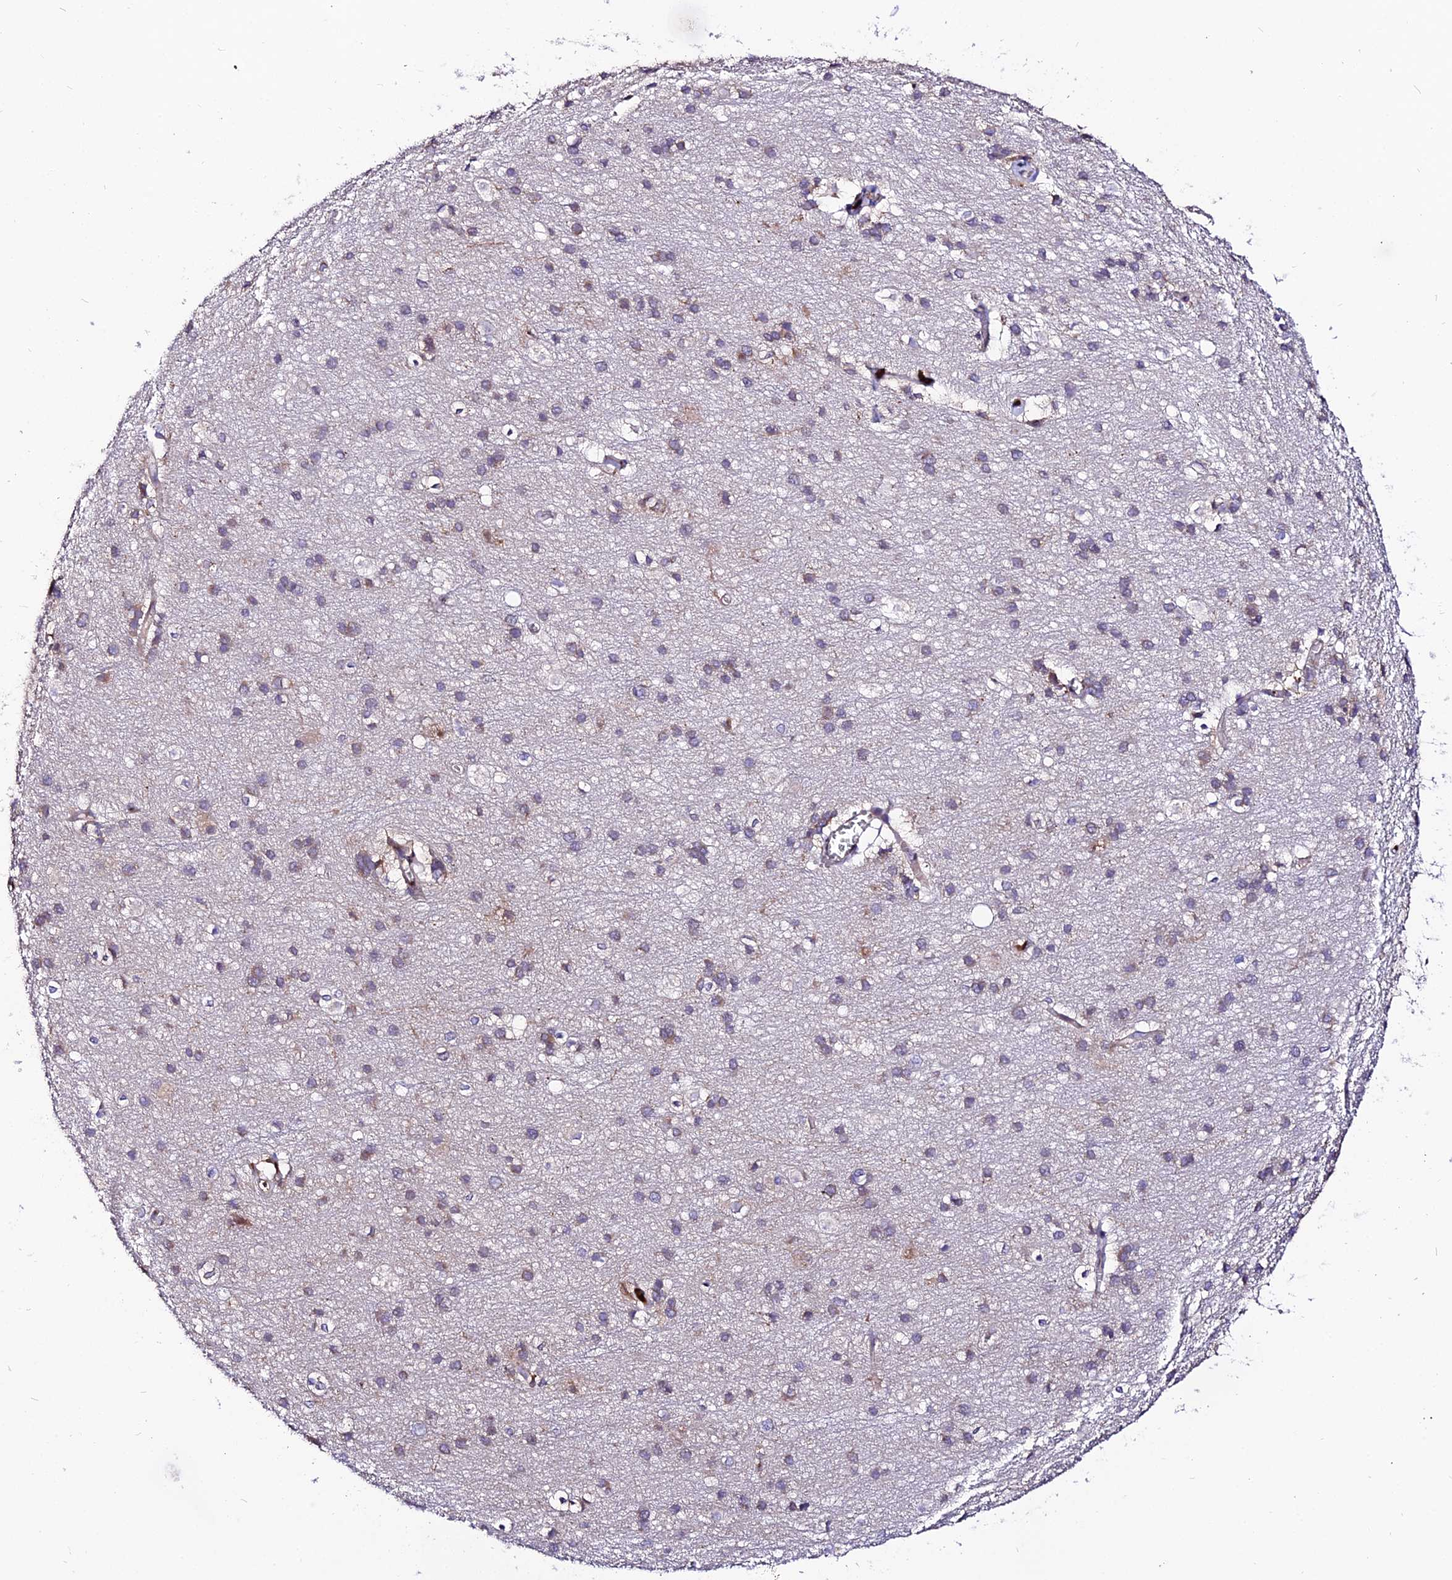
{"staining": {"intensity": "weak", "quantity": "<25%", "location": "cytoplasmic/membranous"}, "tissue": "cerebral cortex", "cell_type": "Endothelial cells", "image_type": "normal", "snomed": [{"axis": "morphology", "description": "Normal tissue, NOS"}, {"axis": "topography", "description": "Cerebral cortex"}], "caption": "Immunohistochemical staining of normal human cerebral cortex exhibits no significant staining in endothelial cells.", "gene": "PYM1", "patient": {"sex": "male", "age": 54}}